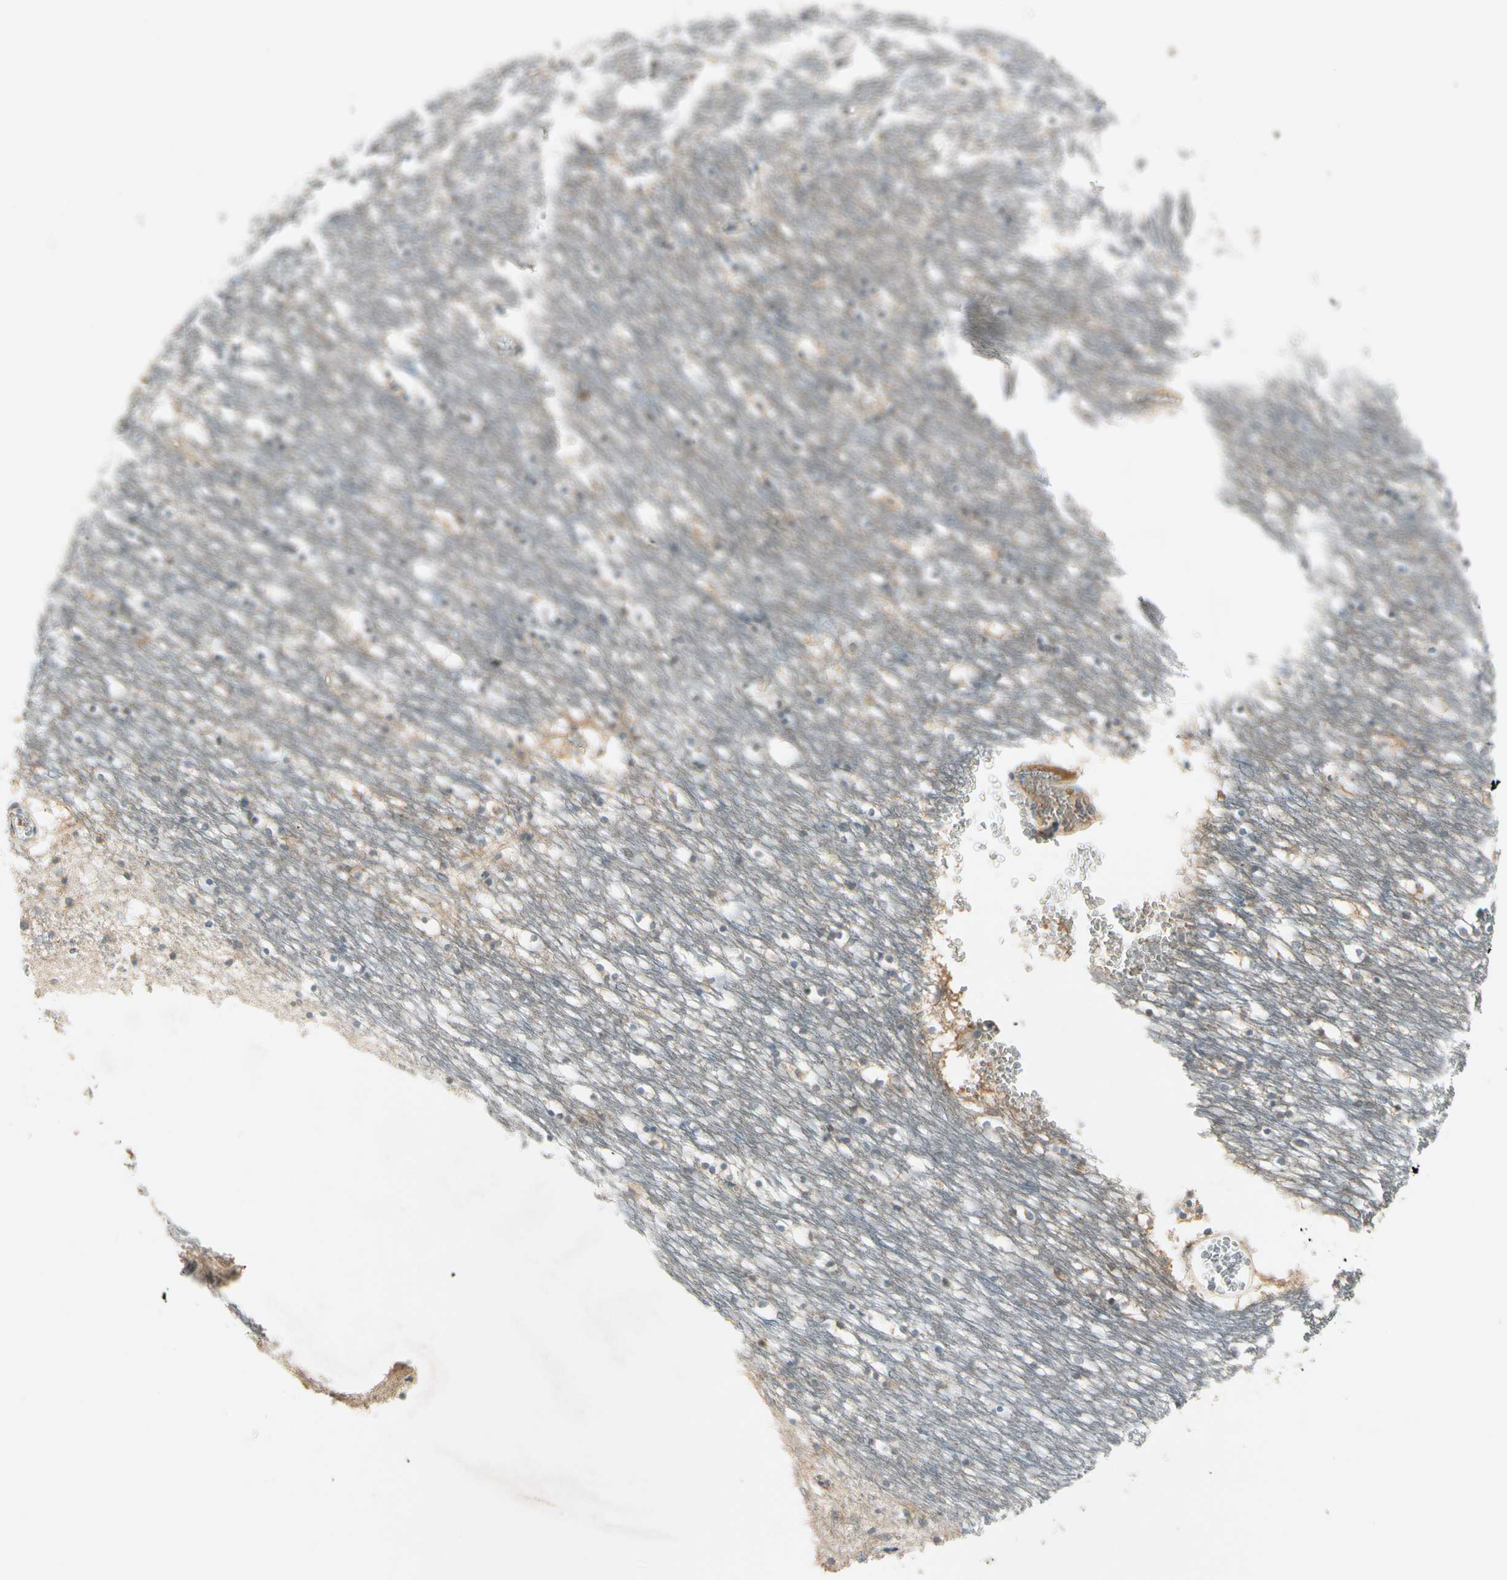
{"staining": {"intensity": "moderate", "quantity": "25%-75%", "location": "cytoplasmic/membranous"}, "tissue": "caudate", "cell_type": "Glial cells", "image_type": "normal", "snomed": [{"axis": "morphology", "description": "Normal tissue, NOS"}, {"axis": "topography", "description": "Lateral ventricle wall"}], "caption": "A medium amount of moderate cytoplasmic/membranous positivity is present in approximately 25%-75% of glial cells in unremarkable caudate.", "gene": "PPP3CB", "patient": {"sex": "male", "age": 45}}